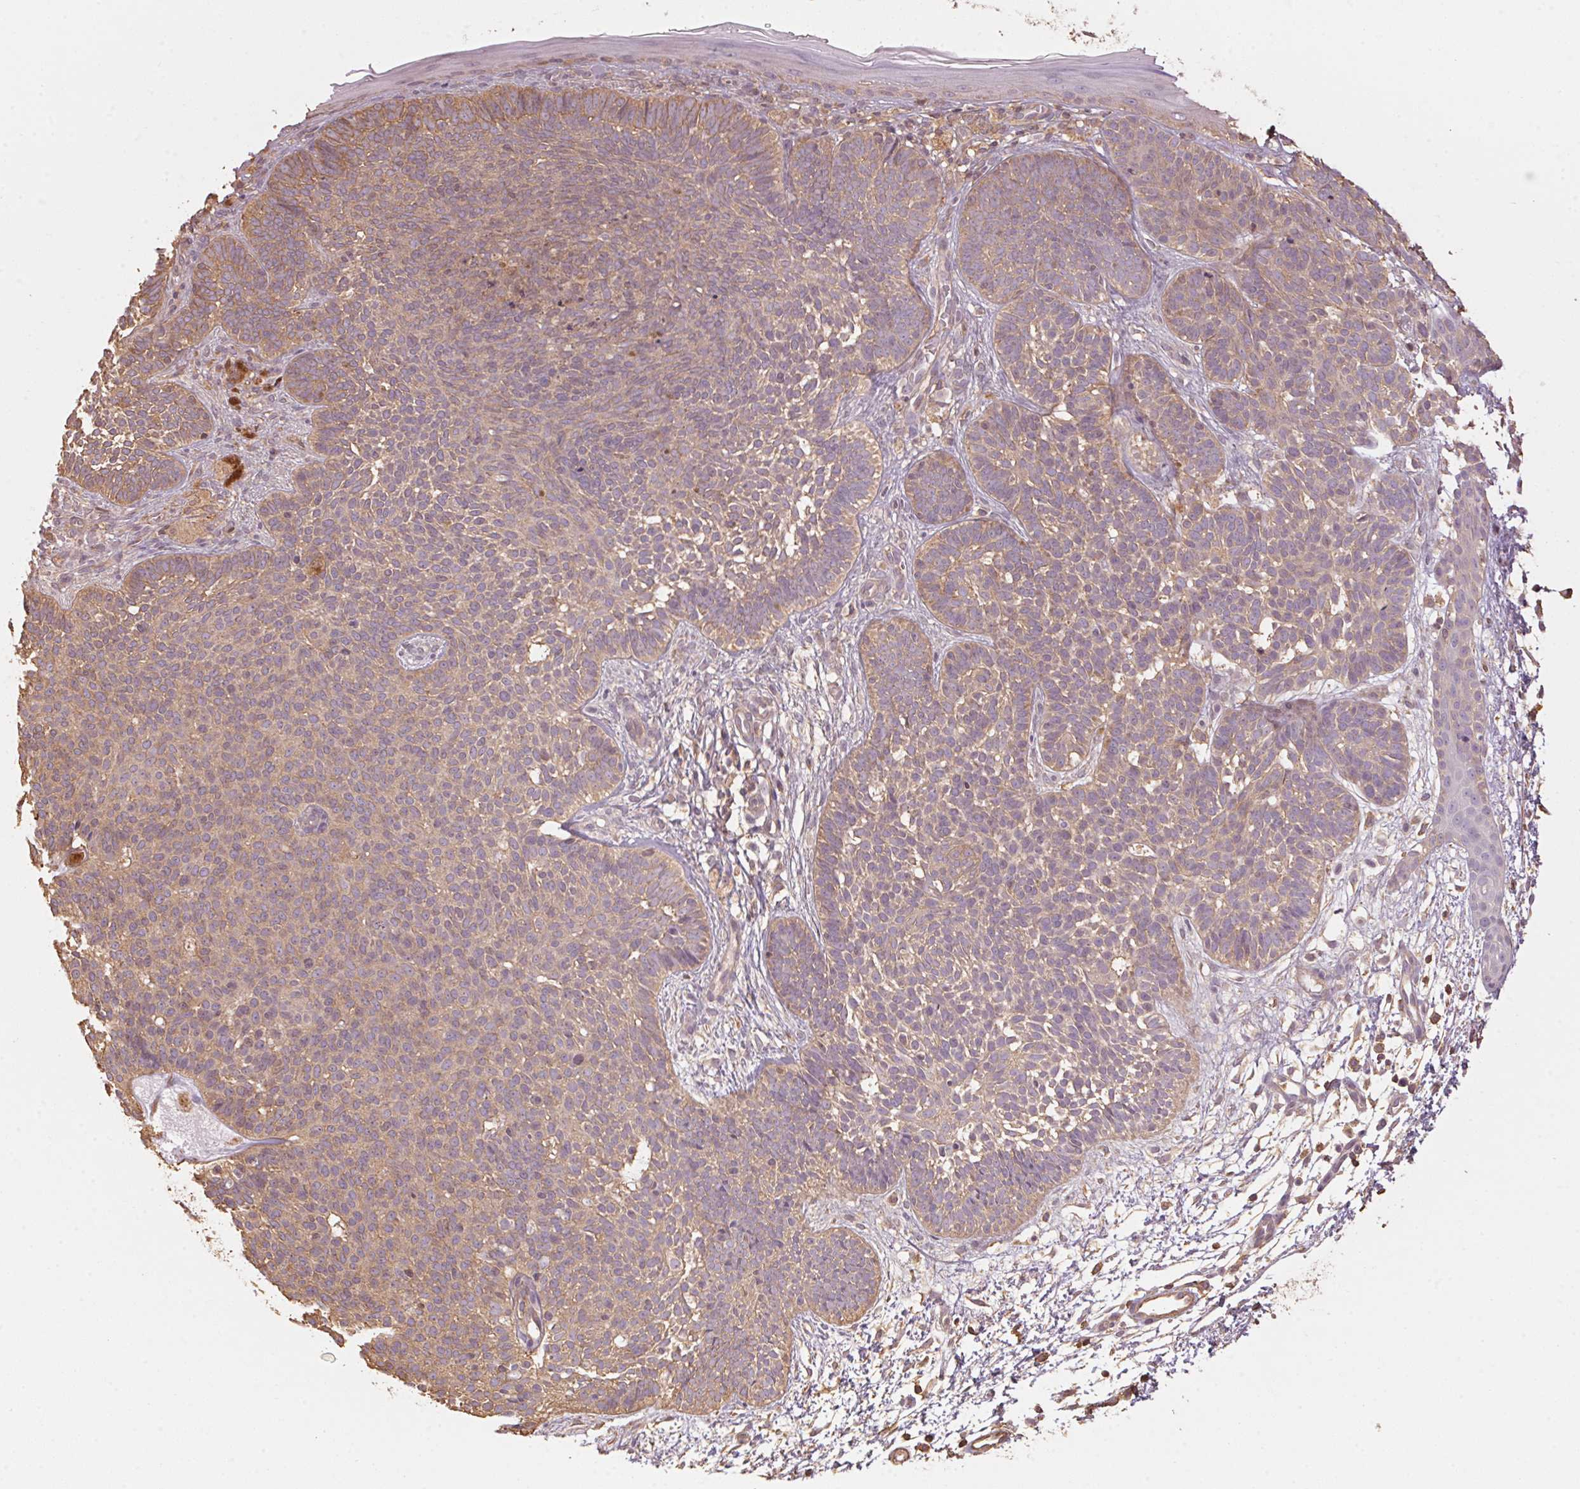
{"staining": {"intensity": "weak", "quantity": ">75%", "location": "cytoplasmic/membranous"}, "tissue": "skin cancer", "cell_type": "Tumor cells", "image_type": "cancer", "snomed": [{"axis": "morphology", "description": "Basal cell carcinoma"}, {"axis": "topography", "description": "Skin"}], "caption": "A brown stain labels weak cytoplasmic/membranous positivity of a protein in human skin basal cell carcinoma tumor cells.", "gene": "QDPR", "patient": {"sex": "female", "age": 85}}